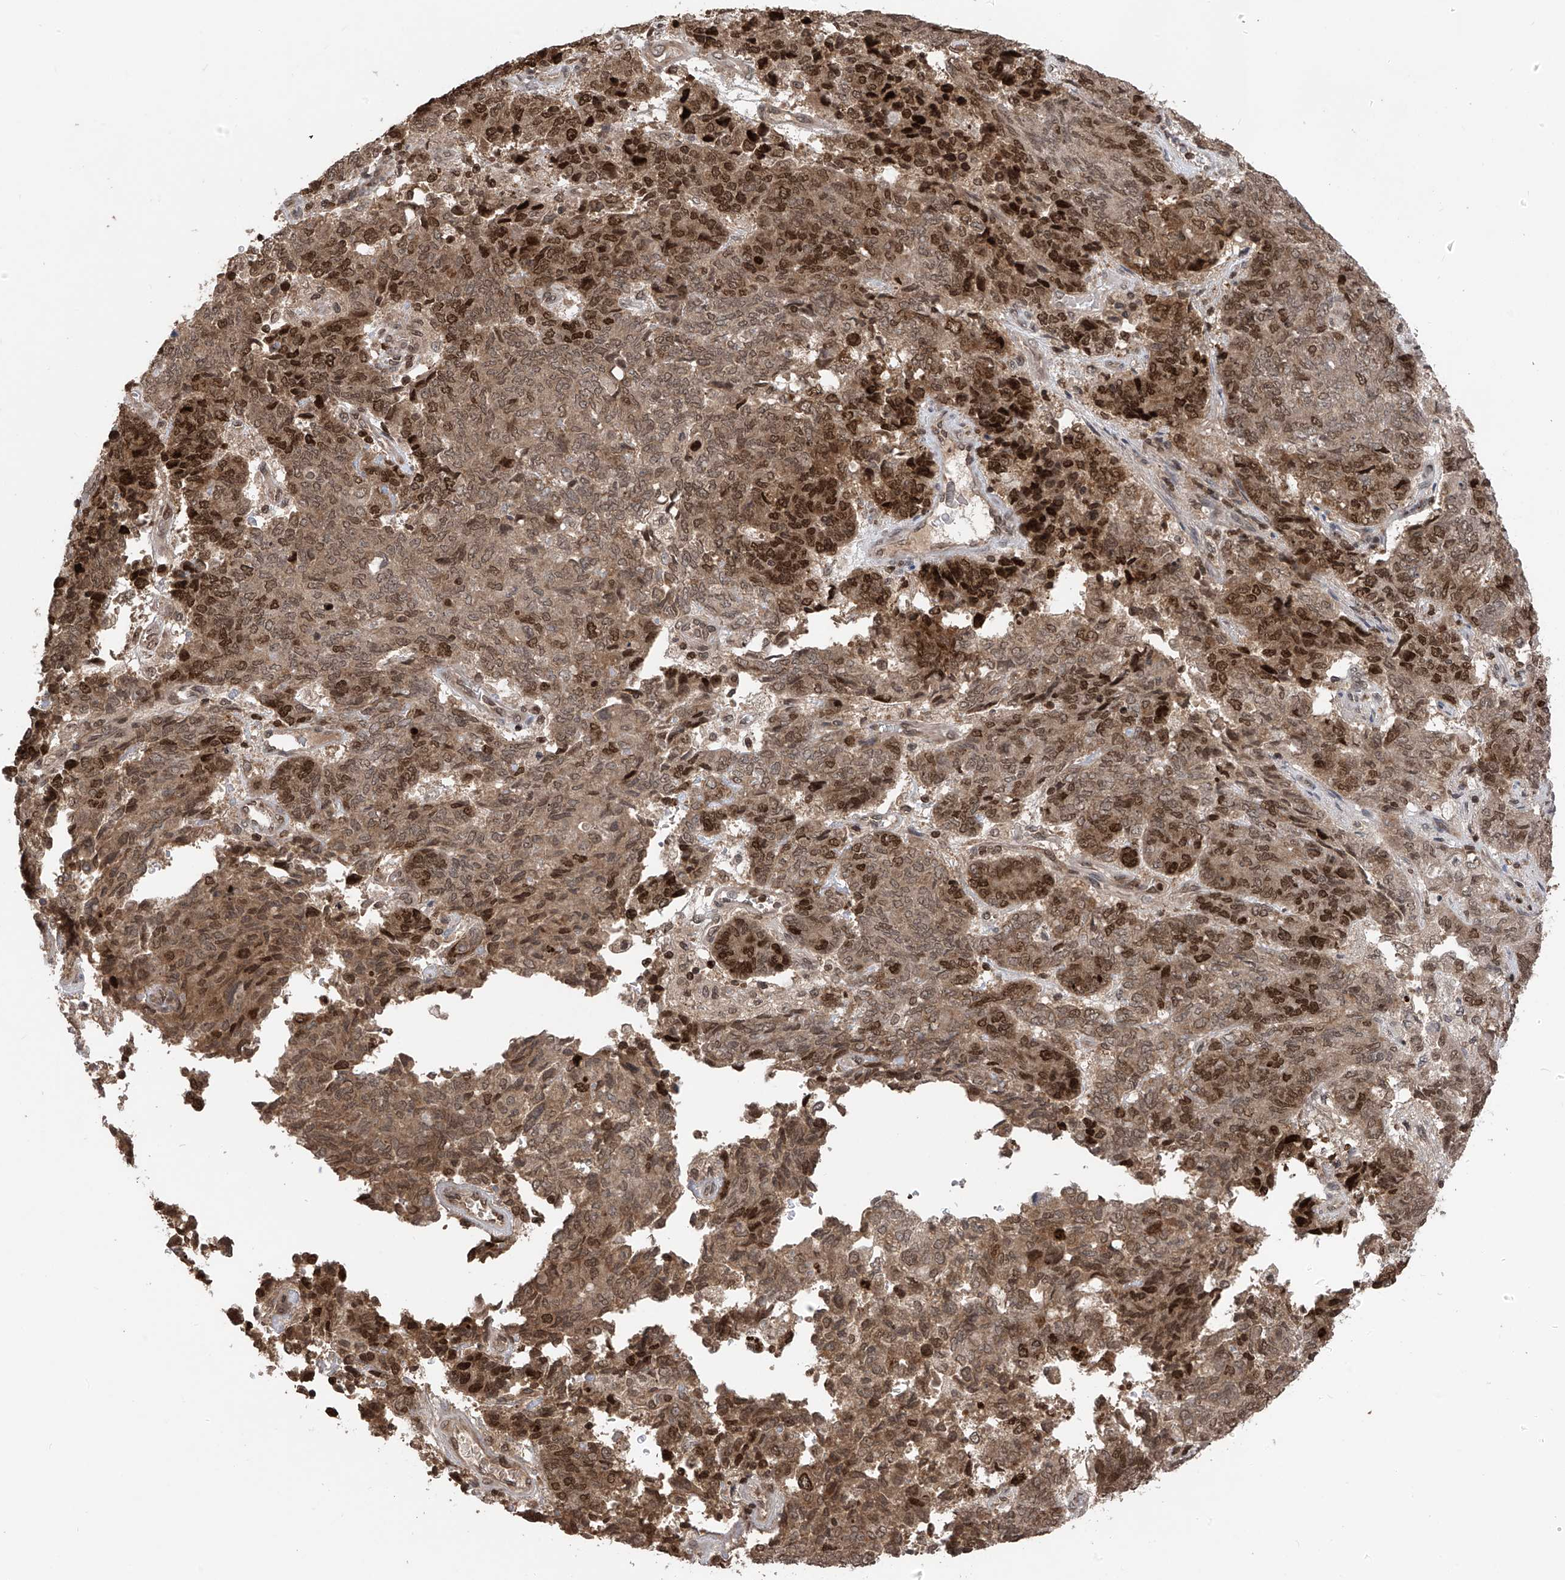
{"staining": {"intensity": "strong", "quantity": "25%-75%", "location": "nuclear"}, "tissue": "endometrial cancer", "cell_type": "Tumor cells", "image_type": "cancer", "snomed": [{"axis": "morphology", "description": "Adenocarcinoma, NOS"}, {"axis": "topography", "description": "Endometrium"}], "caption": "IHC image of human adenocarcinoma (endometrial) stained for a protein (brown), which displays high levels of strong nuclear positivity in approximately 25%-75% of tumor cells.", "gene": "DNAJC9", "patient": {"sex": "female", "age": 80}}